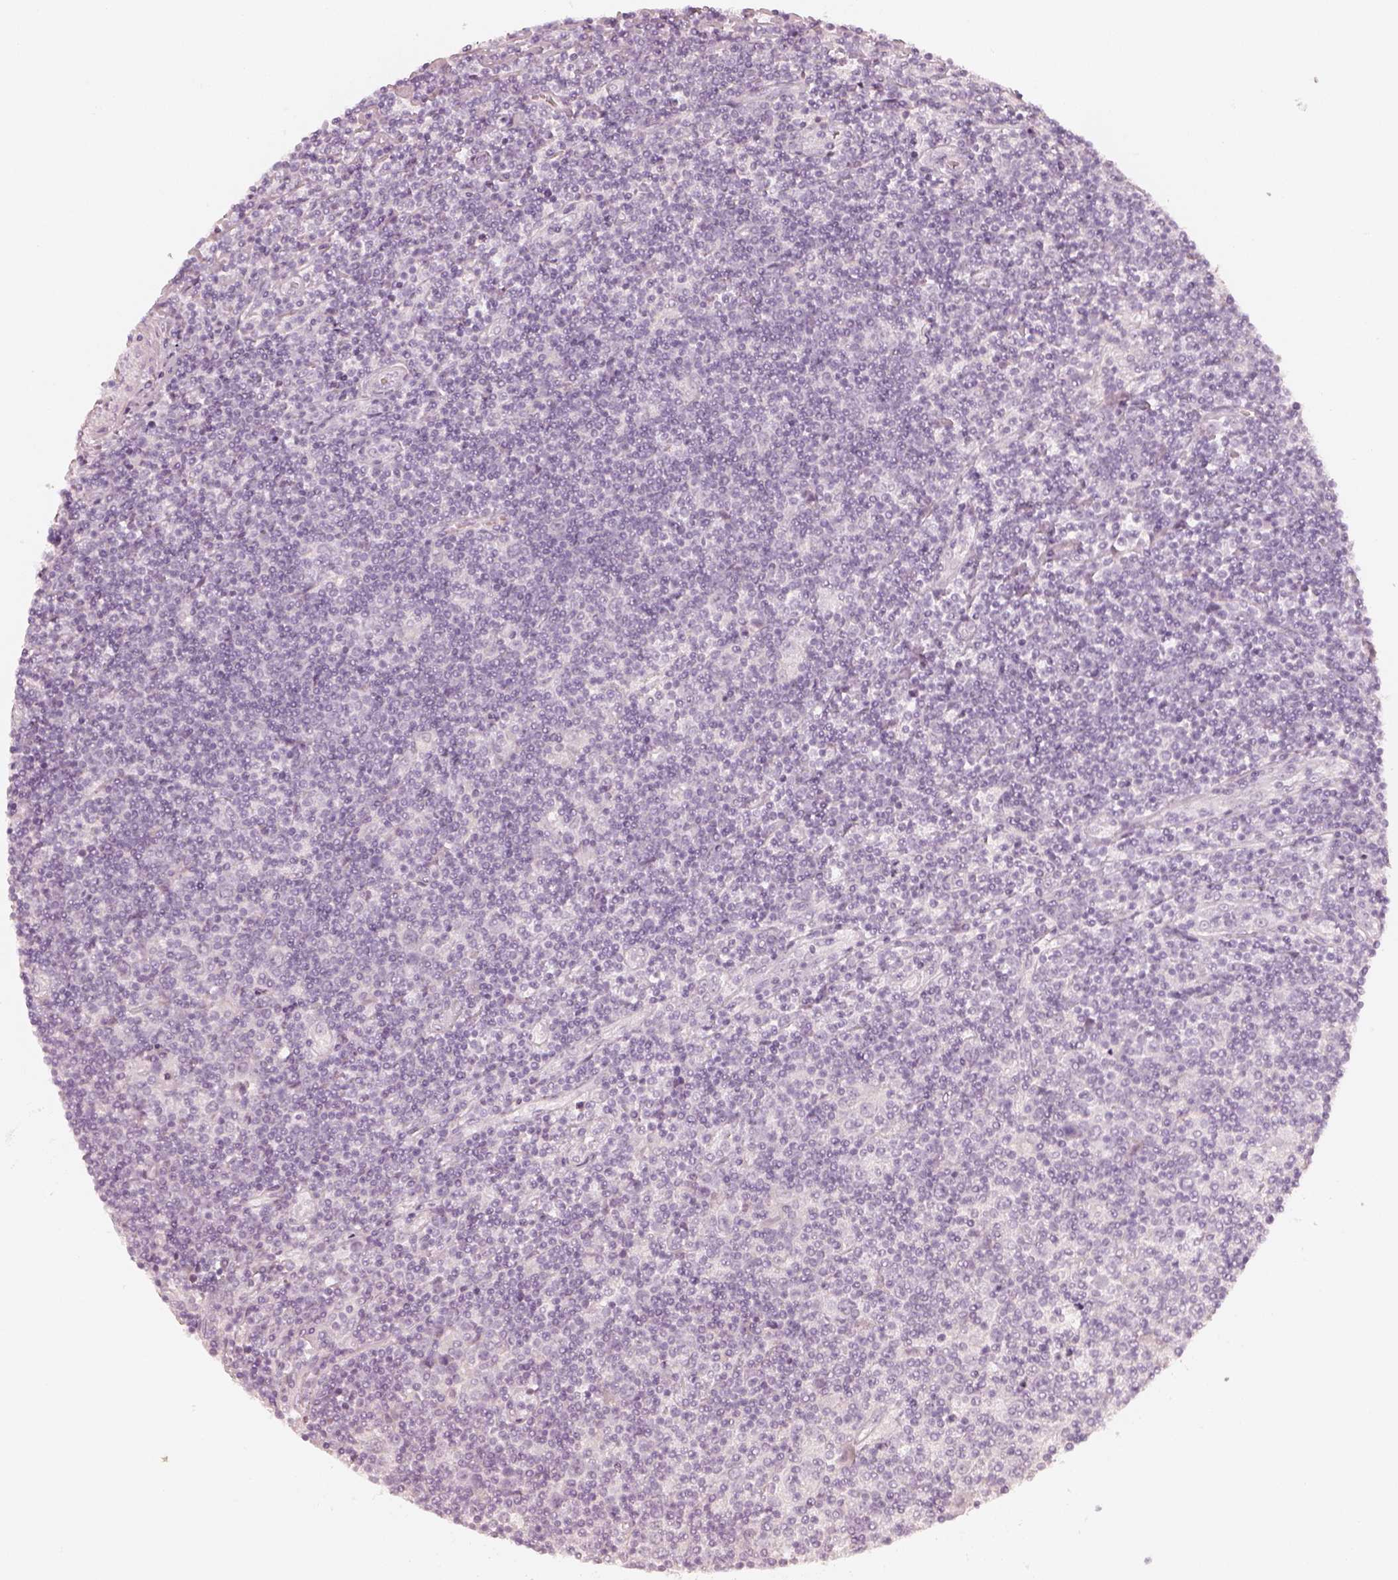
{"staining": {"intensity": "negative", "quantity": "none", "location": "none"}, "tissue": "lymphoma", "cell_type": "Tumor cells", "image_type": "cancer", "snomed": [{"axis": "morphology", "description": "Hodgkin's disease, NOS"}, {"axis": "topography", "description": "Lymph node"}], "caption": "The immunohistochemistry histopathology image has no significant positivity in tumor cells of lymphoma tissue.", "gene": "KRT82", "patient": {"sex": "male", "age": 40}}